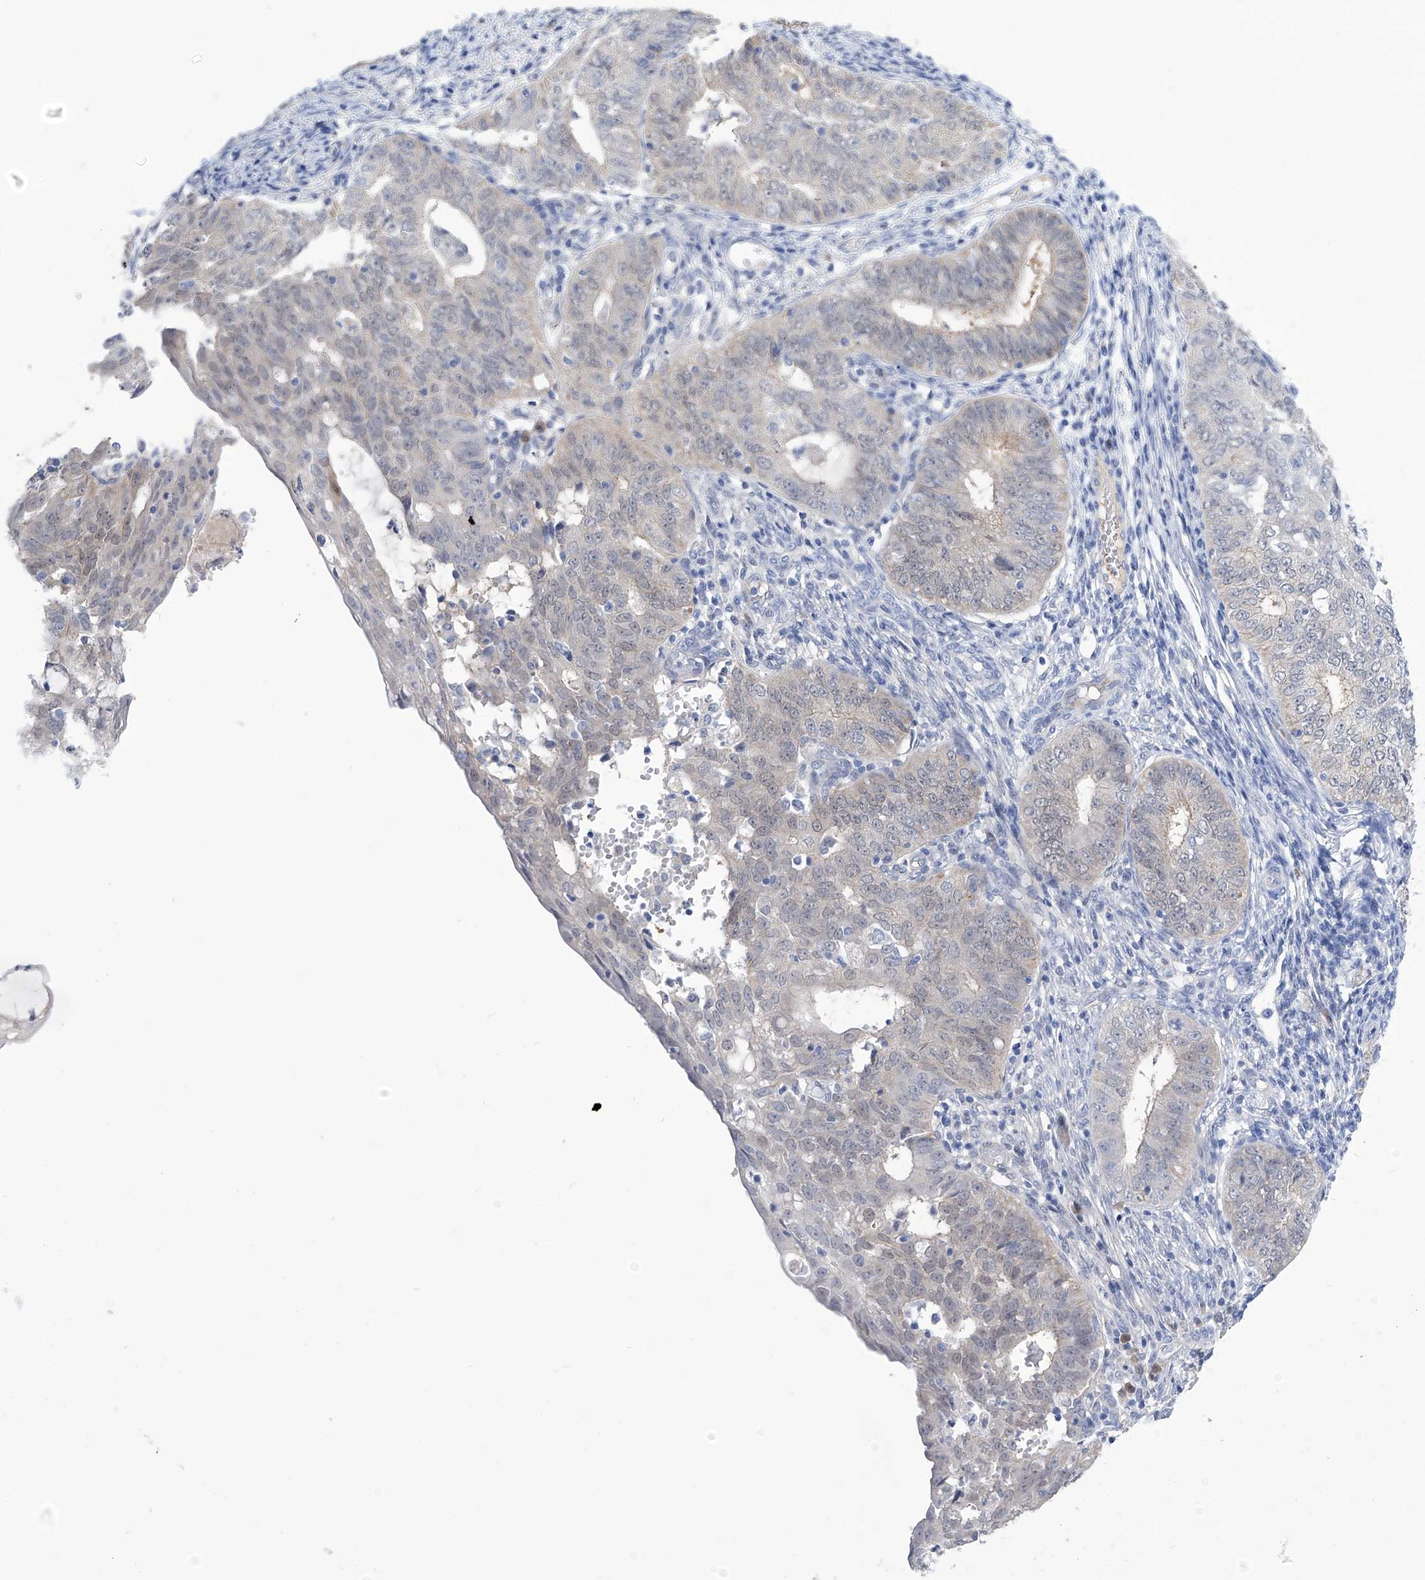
{"staining": {"intensity": "weak", "quantity": "<25%", "location": "cytoplasmic/membranous,nuclear"}, "tissue": "endometrial cancer", "cell_type": "Tumor cells", "image_type": "cancer", "snomed": [{"axis": "morphology", "description": "Adenocarcinoma, NOS"}, {"axis": "topography", "description": "Endometrium"}], "caption": "A histopathology image of human adenocarcinoma (endometrial) is negative for staining in tumor cells.", "gene": "PGM3", "patient": {"sex": "female", "age": 32}}